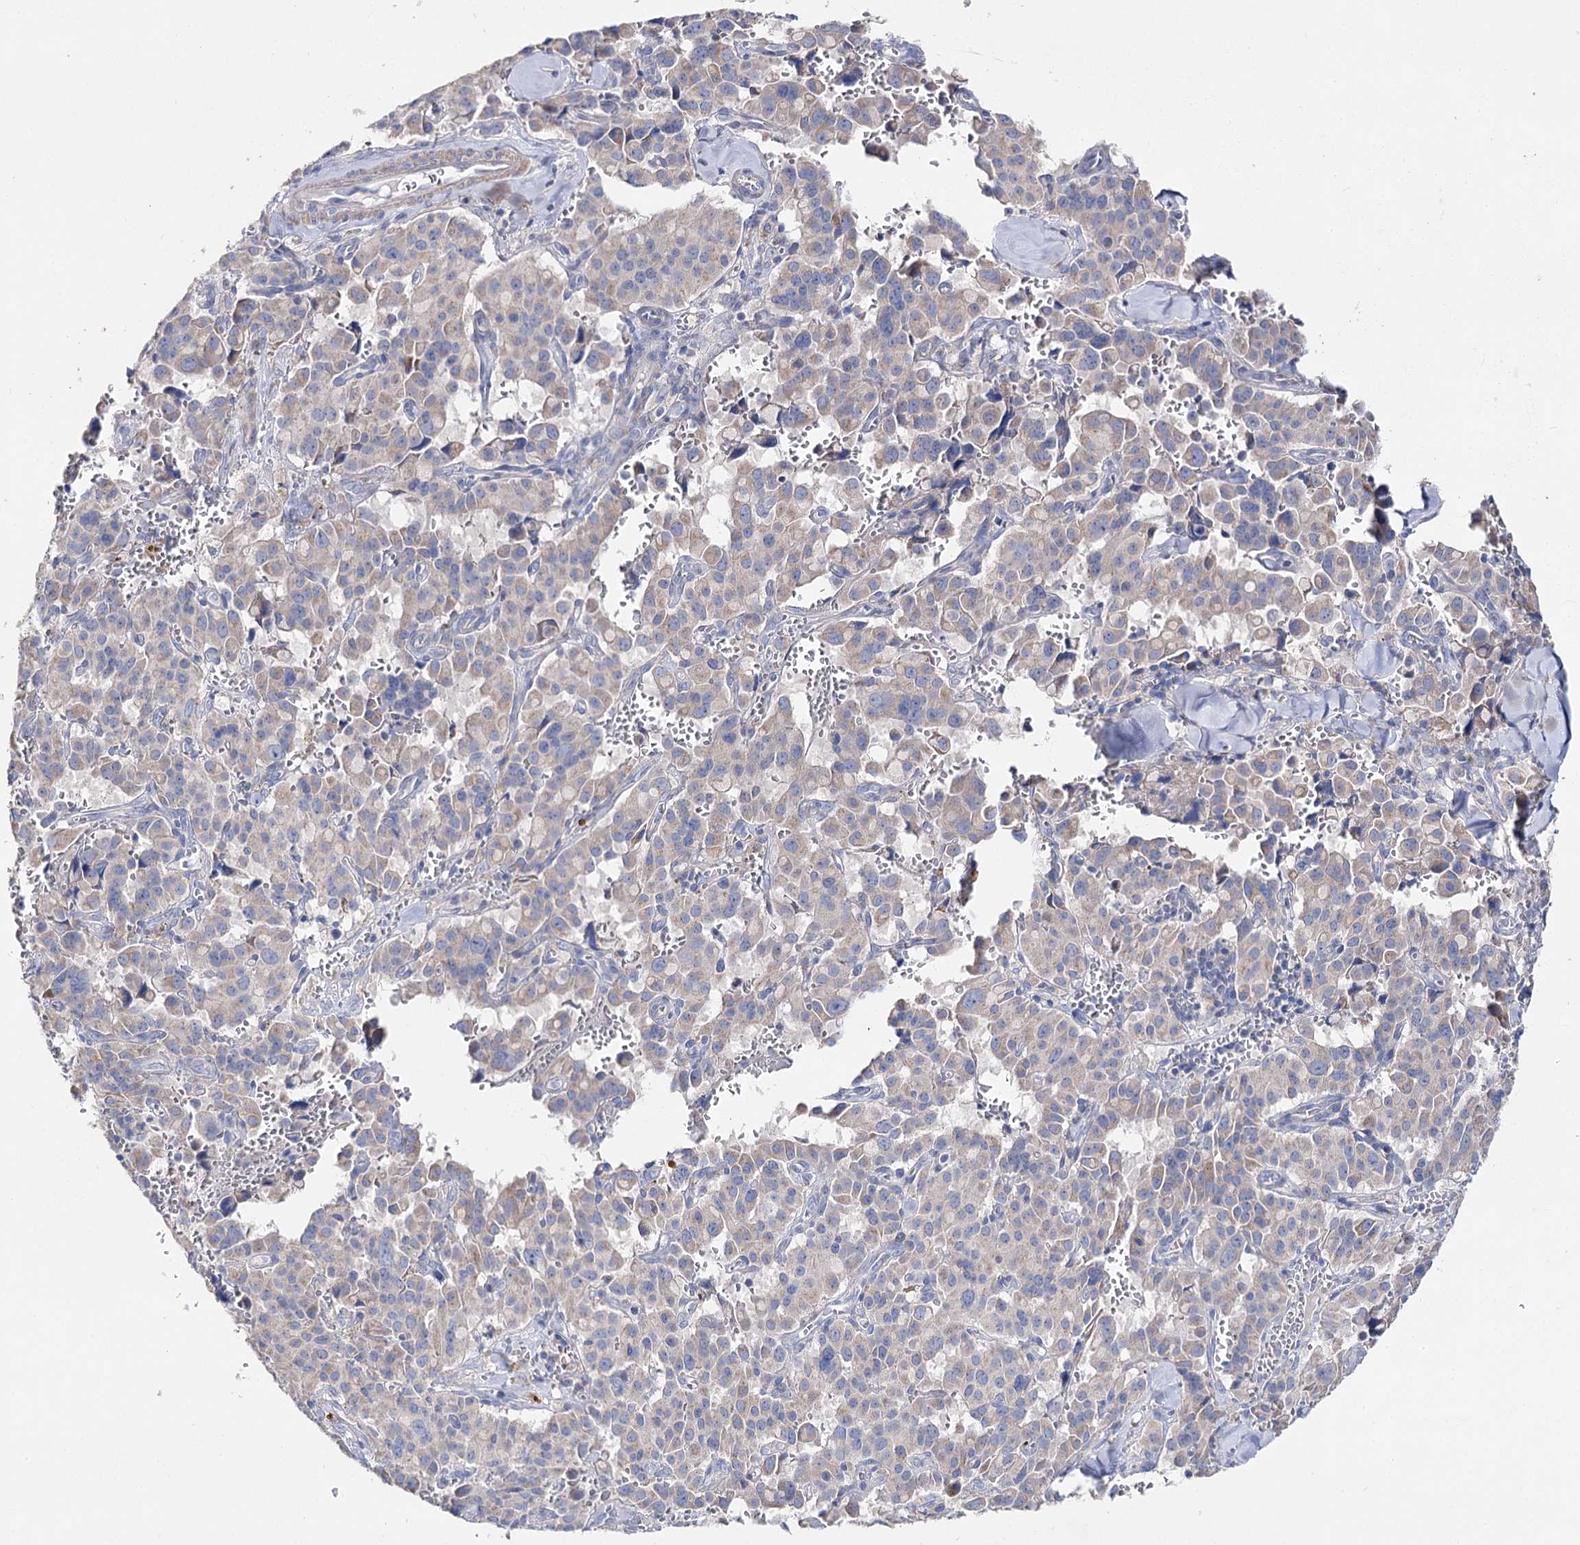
{"staining": {"intensity": "weak", "quantity": ">75%", "location": "cytoplasmic/membranous"}, "tissue": "pancreatic cancer", "cell_type": "Tumor cells", "image_type": "cancer", "snomed": [{"axis": "morphology", "description": "Adenocarcinoma, NOS"}, {"axis": "topography", "description": "Pancreas"}], "caption": "Approximately >75% of tumor cells in human adenocarcinoma (pancreatic) show weak cytoplasmic/membranous protein positivity as visualized by brown immunohistochemical staining.", "gene": "NRAP", "patient": {"sex": "male", "age": 65}}